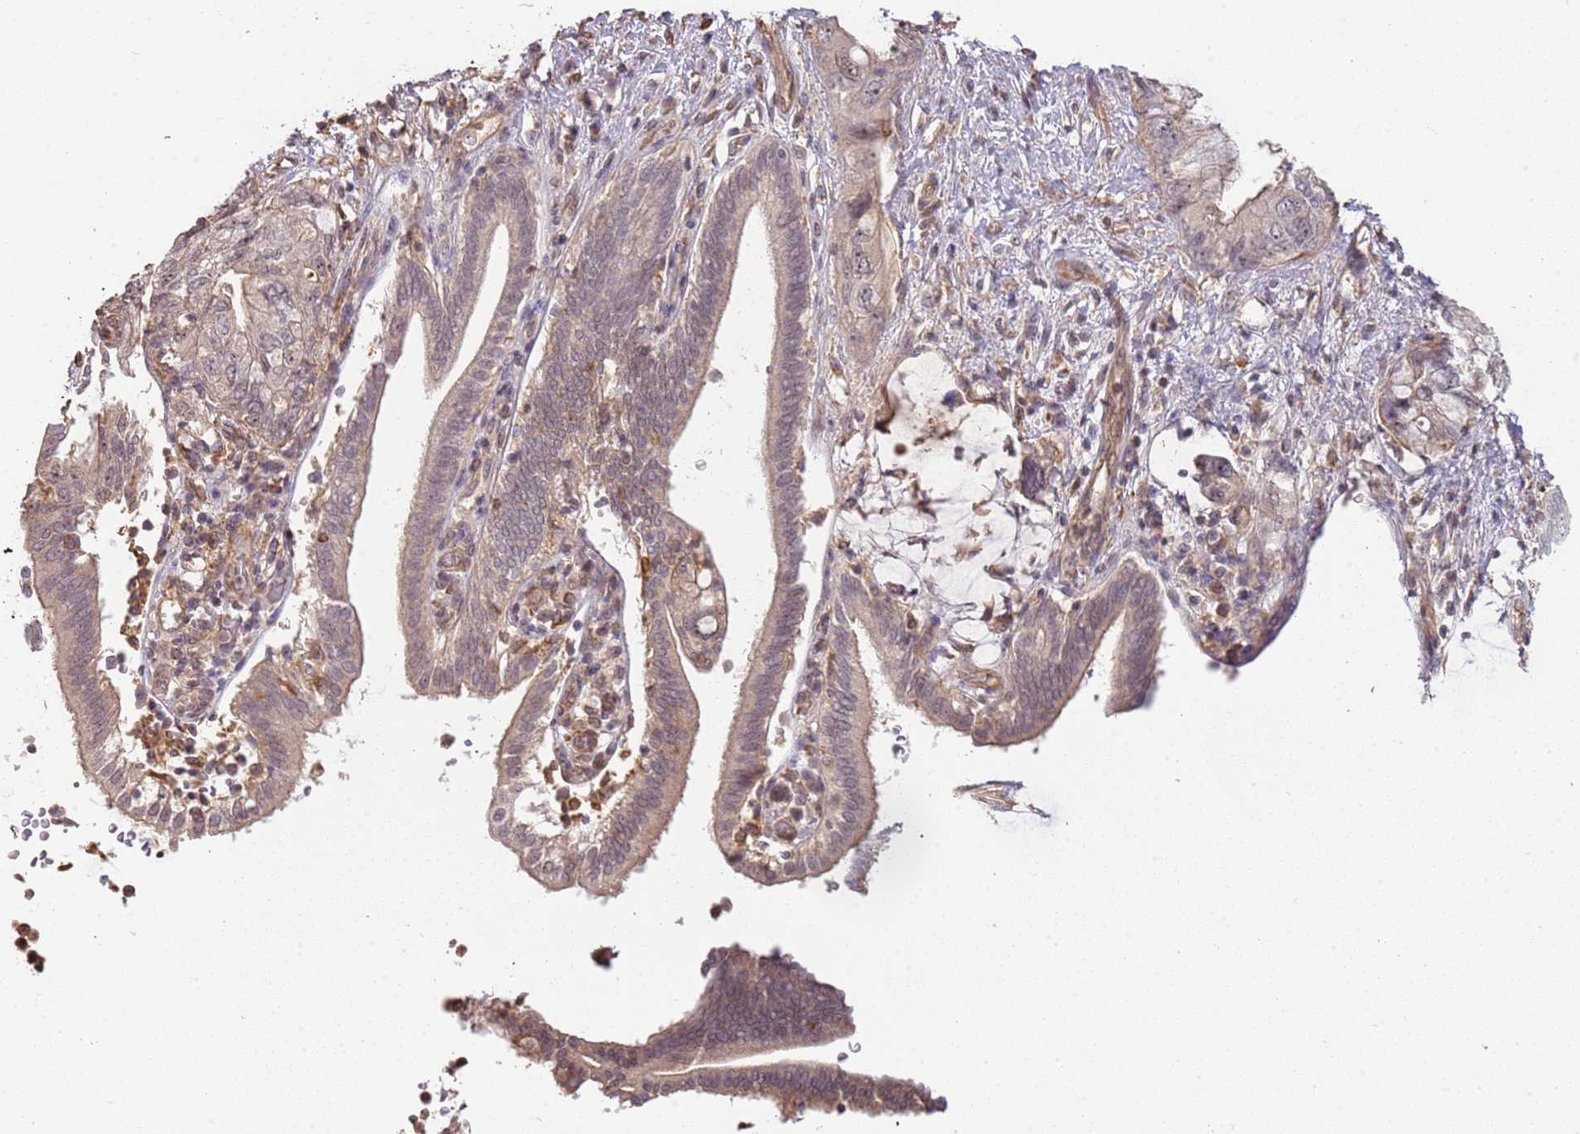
{"staining": {"intensity": "weak", "quantity": "25%-75%", "location": "nuclear"}, "tissue": "pancreatic cancer", "cell_type": "Tumor cells", "image_type": "cancer", "snomed": [{"axis": "morphology", "description": "Adenocarcinoma, NOS"}, {"axis": "topography", "description": "Pancreas"}], "caption": "A brown stain shows weak nuclear staining of a protein in adenocarcinoma (pancreatic) tumor cells.", "gene": "SURF2", "patient": {"sex": "female", "age": 73}}